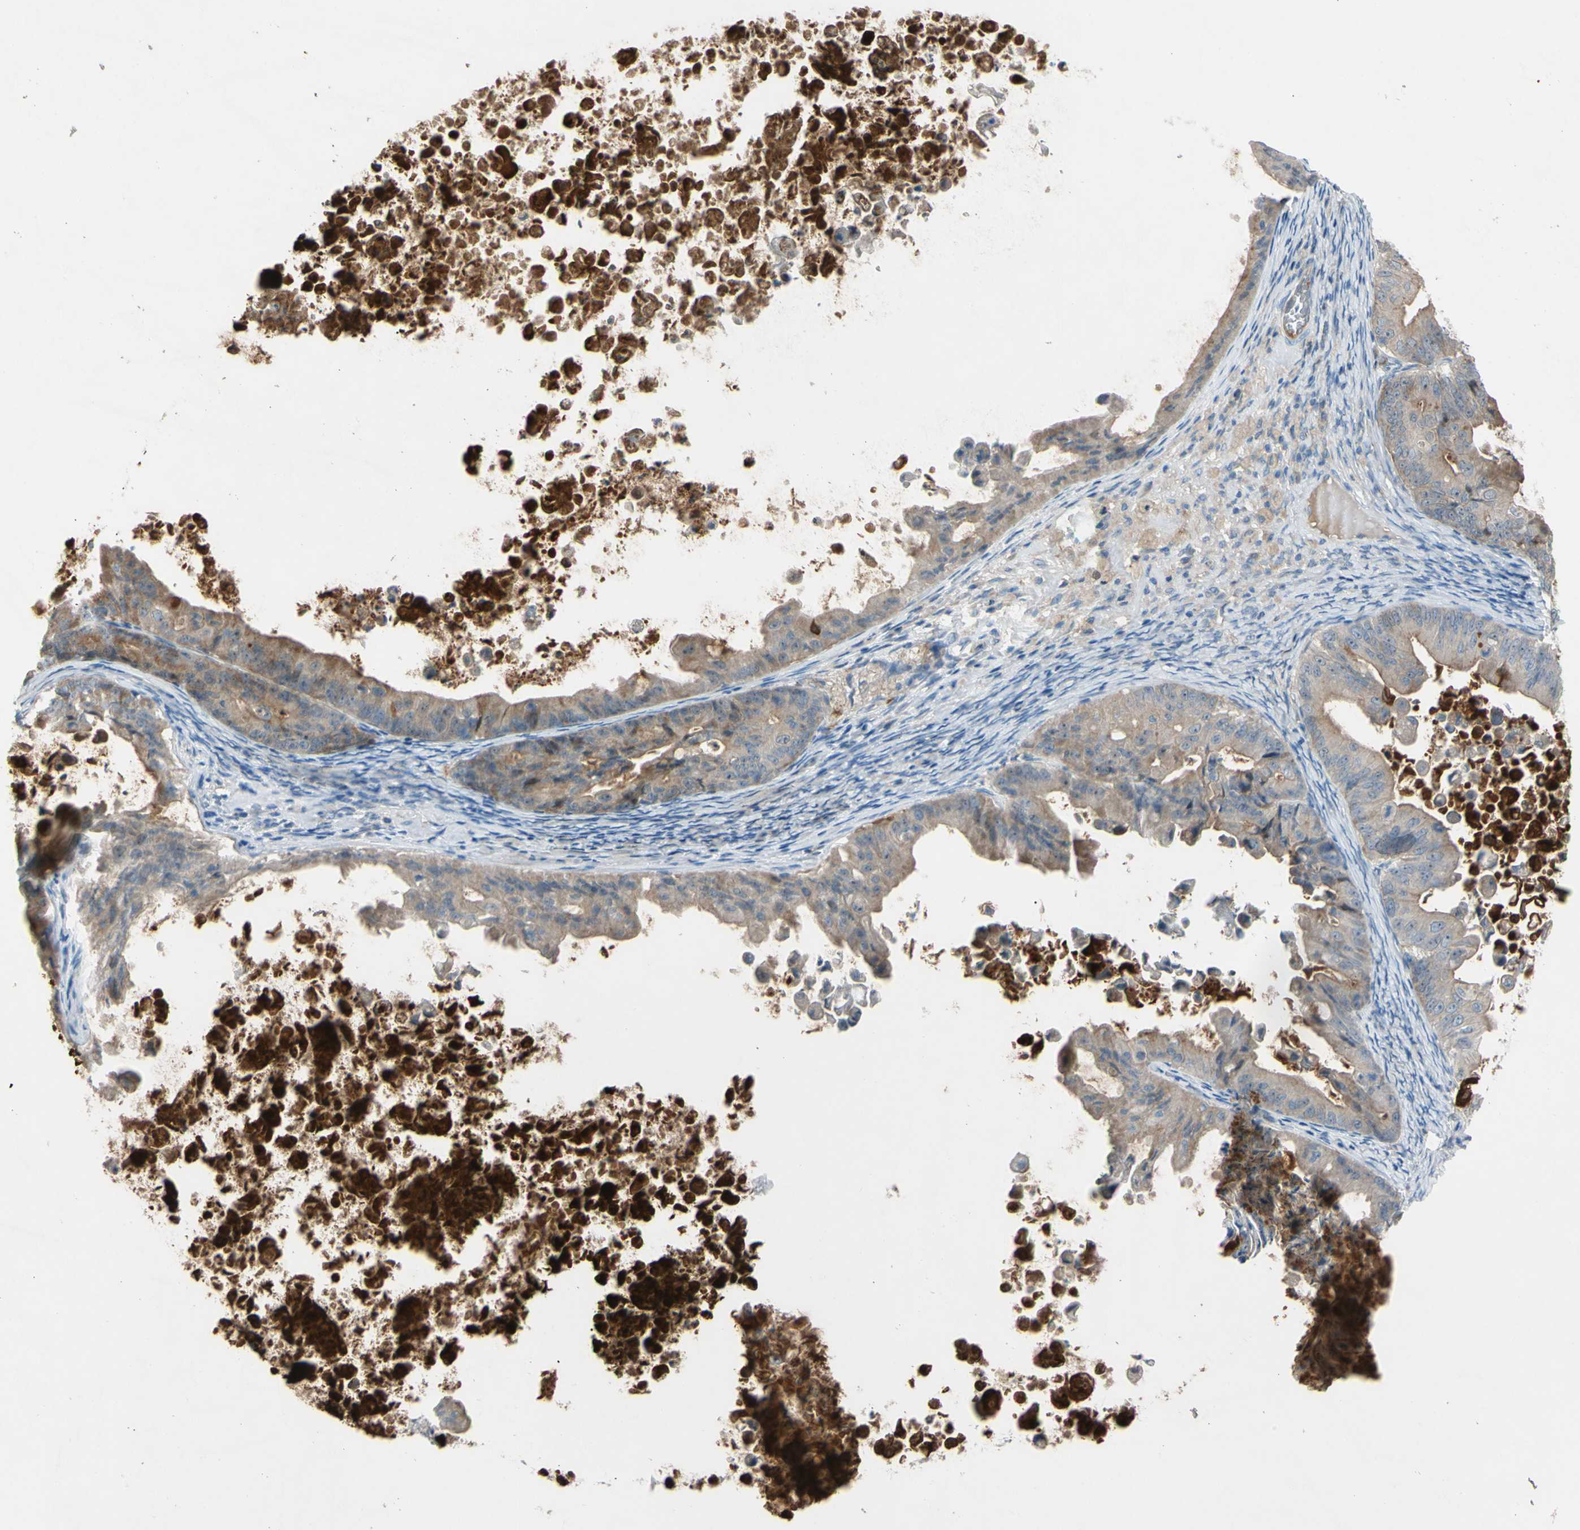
{"staining": {"intensity": "moderate", "quantity": "25%-75%", "location": "cytoplasmic/membranous"}, "tissue": "ovarian cancer", "cell_type": "Tumor cells", "image_type": "cancer", "snomed": [{"axis": "morphology", "description": "Cystadenocarcinoma, mucinous, NOS"}, {"axis": "topography", "description": "Ovary"}], "caption": "An image showing moderate cytoplasmic/membranous staining in about 25%-75% of tumor cells in ovarian cancer, as visualized by brown immunohistochemical staining.", "gene": "ATRN", "patient": {"sex": "female", "age": 37}}